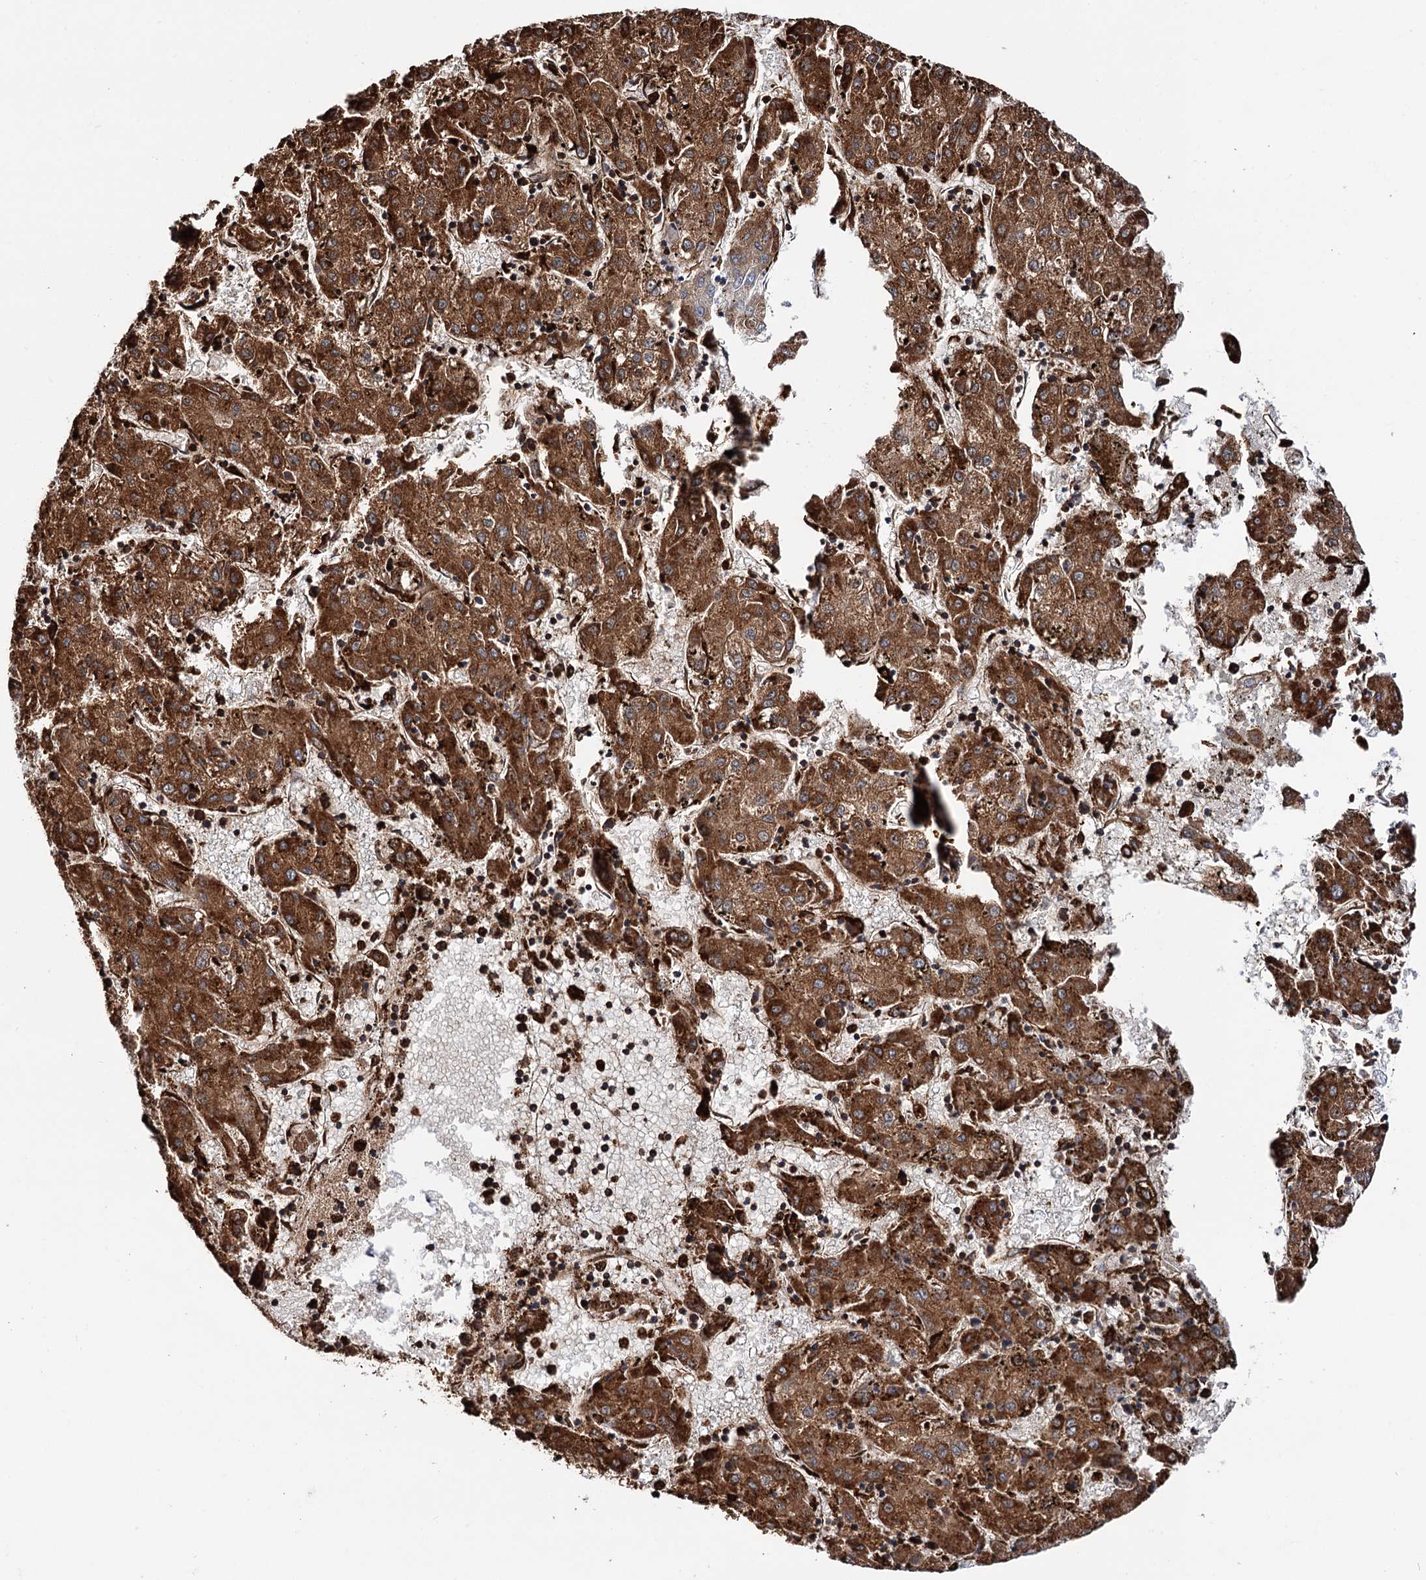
{"staining": {"intensity": "strong", "quantity": ">75%", "location": "cytoplasmic/membranous"}, "tissue": "liver cancer", "cell_type": "Tumor cells", "image_type": "cancer", "snomed": [{"axis": "morphology", "description": "Carcinoma, Hepatocellular, NOS"}, {"axis": "topography", "description": "Liver"}], "caption": "DAB (3,3'-diaminobenzidine) immunohistochemical staining of liver cancer (hepatocellular carcinoma) displays strong cytoplasmic/membranous protein staining in approximately >75% of tumor cells.", "gene": "ERP29", "patient": {"sex": "male", "age": 72}}